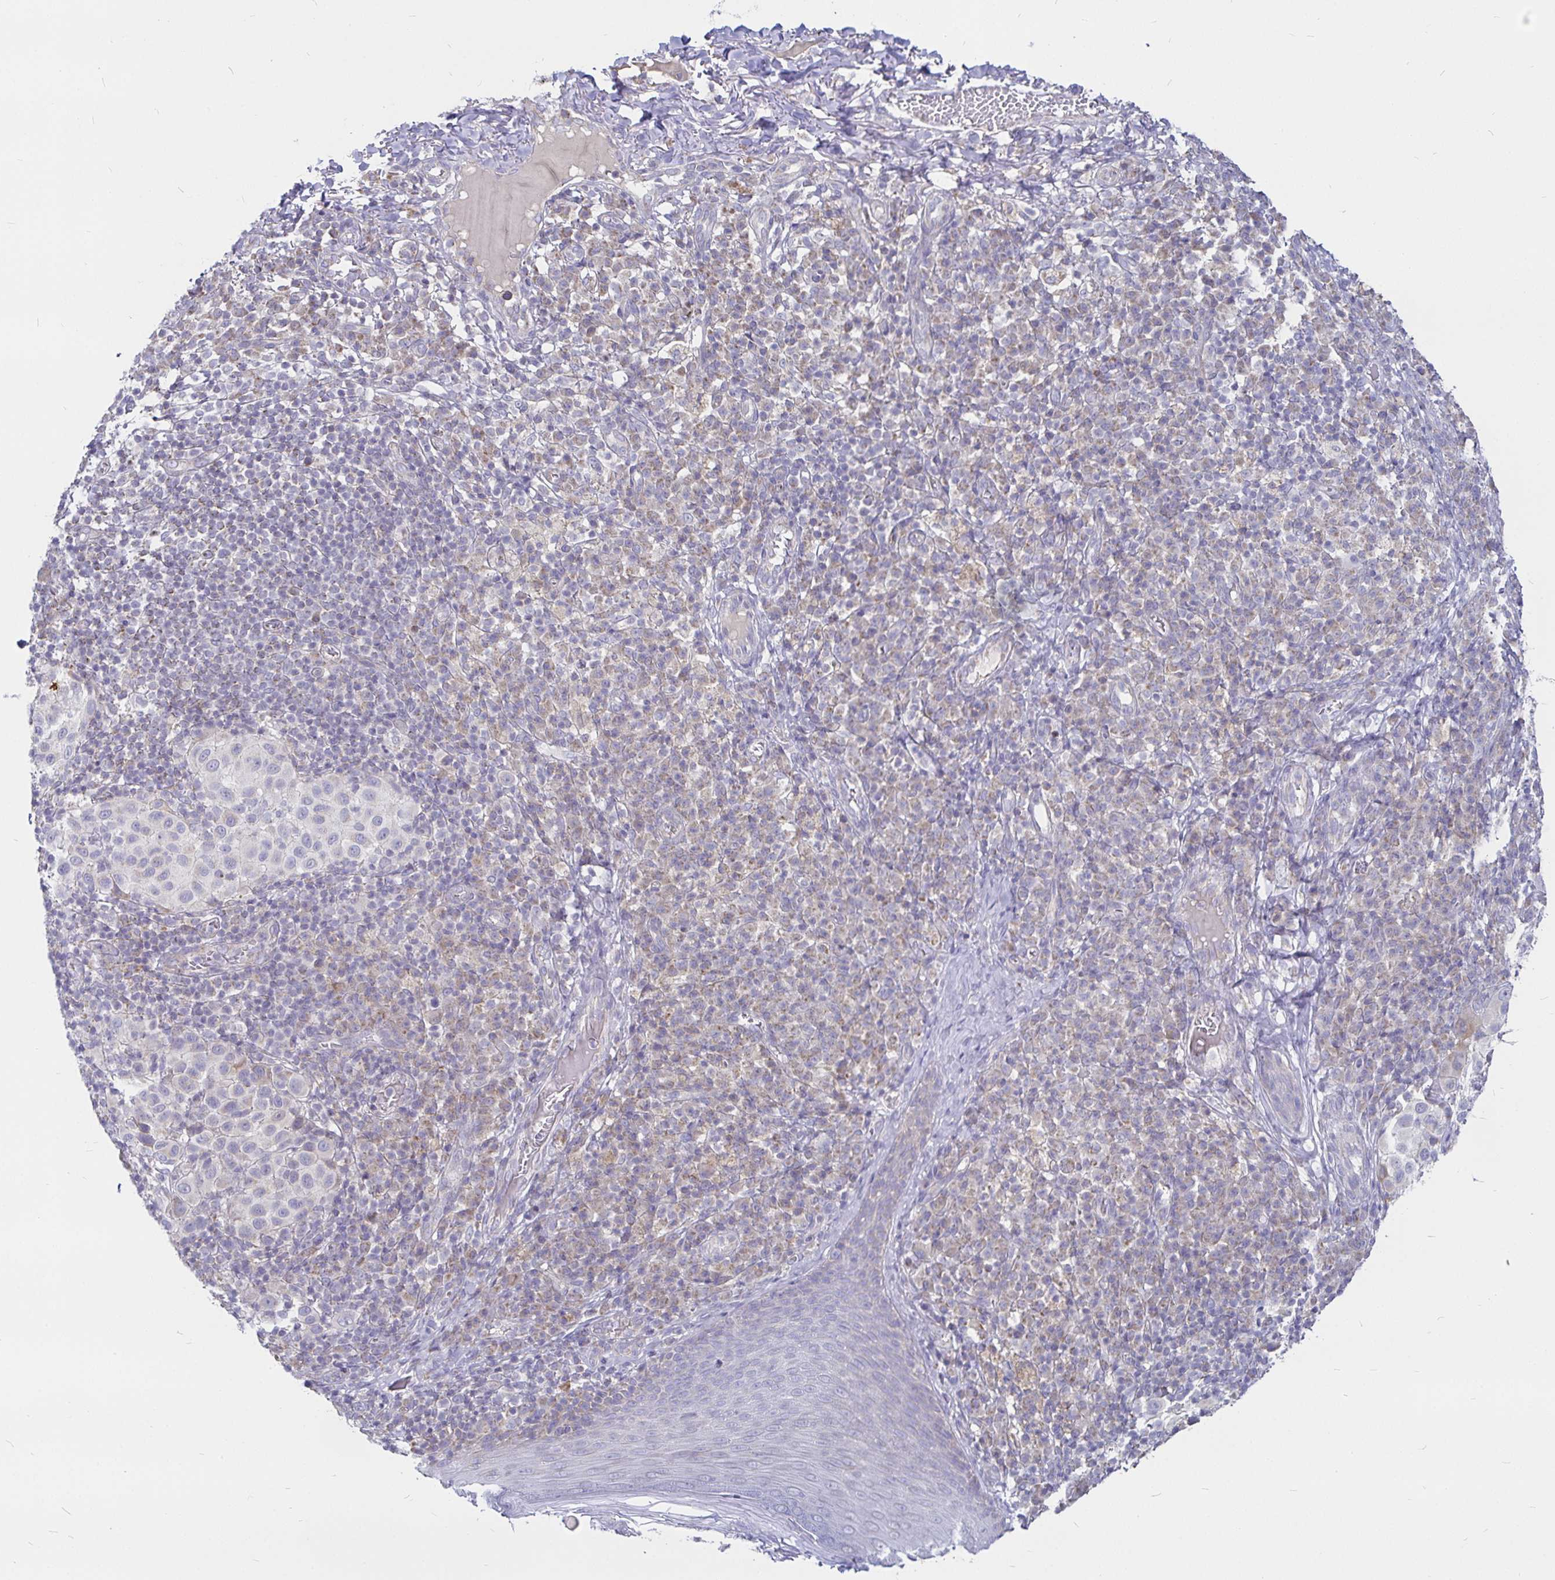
{"staining": {"intensity": "negative", "quantity": "none", "location": "none"}, "tissue": "melanoma", "cell_type": "Tumor cells", "image_type": "cancer", "snomed": [{"axis": "morphology", "description": "Malignant melanoma, NOS"}, {"axis": "topography", "description": "Skin"}], "caption": "Human melanoma stained for a protein using IHC demonstrates no positivity in tumor cells.", "gene": "PGAM2", "patient": {"sex": "male", "age": 38}}